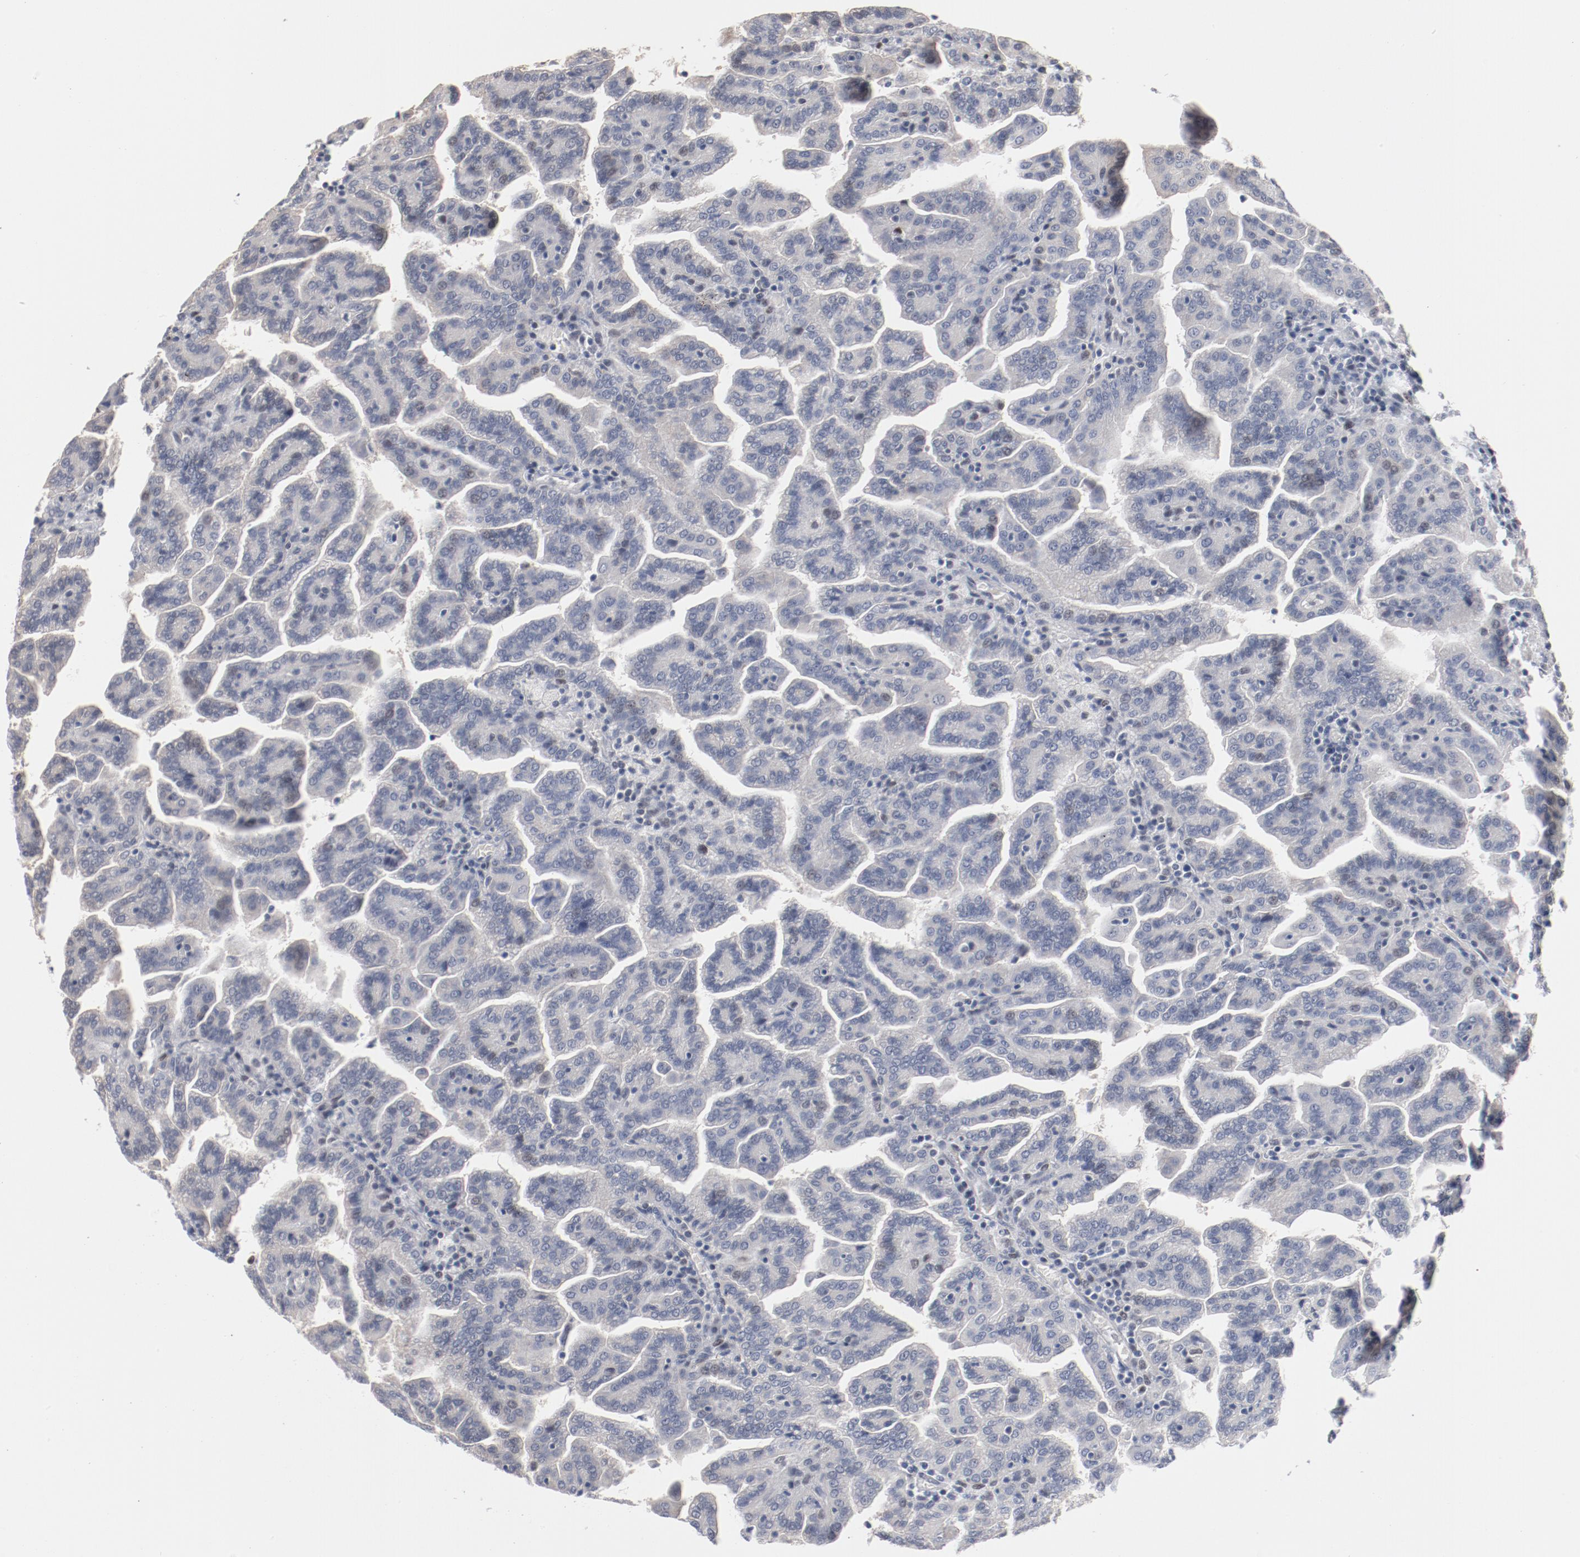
{"staining": {"intensity": "negative", "quantity": "none", "location": "none"}, "tissue": "renal cancer", "cell_type": "Tumor cells", "image_type": "cancer", "snomed": [{"axis": "morphology", "description": "Adenocarcinoma, NOS"}, {"axis": "topography", "description": "Kidney"}], "caption": "A high-resolution image shows IHC staining of adenocarcinoma (renal), which exhibits no significant positivity in tumor cells. The staining is performed using DAB brown chromogen with nuclei counter-stained in using hematoxylin.", "gene": "ZEB2", "patient": {"sex": "male", "age": 61}}